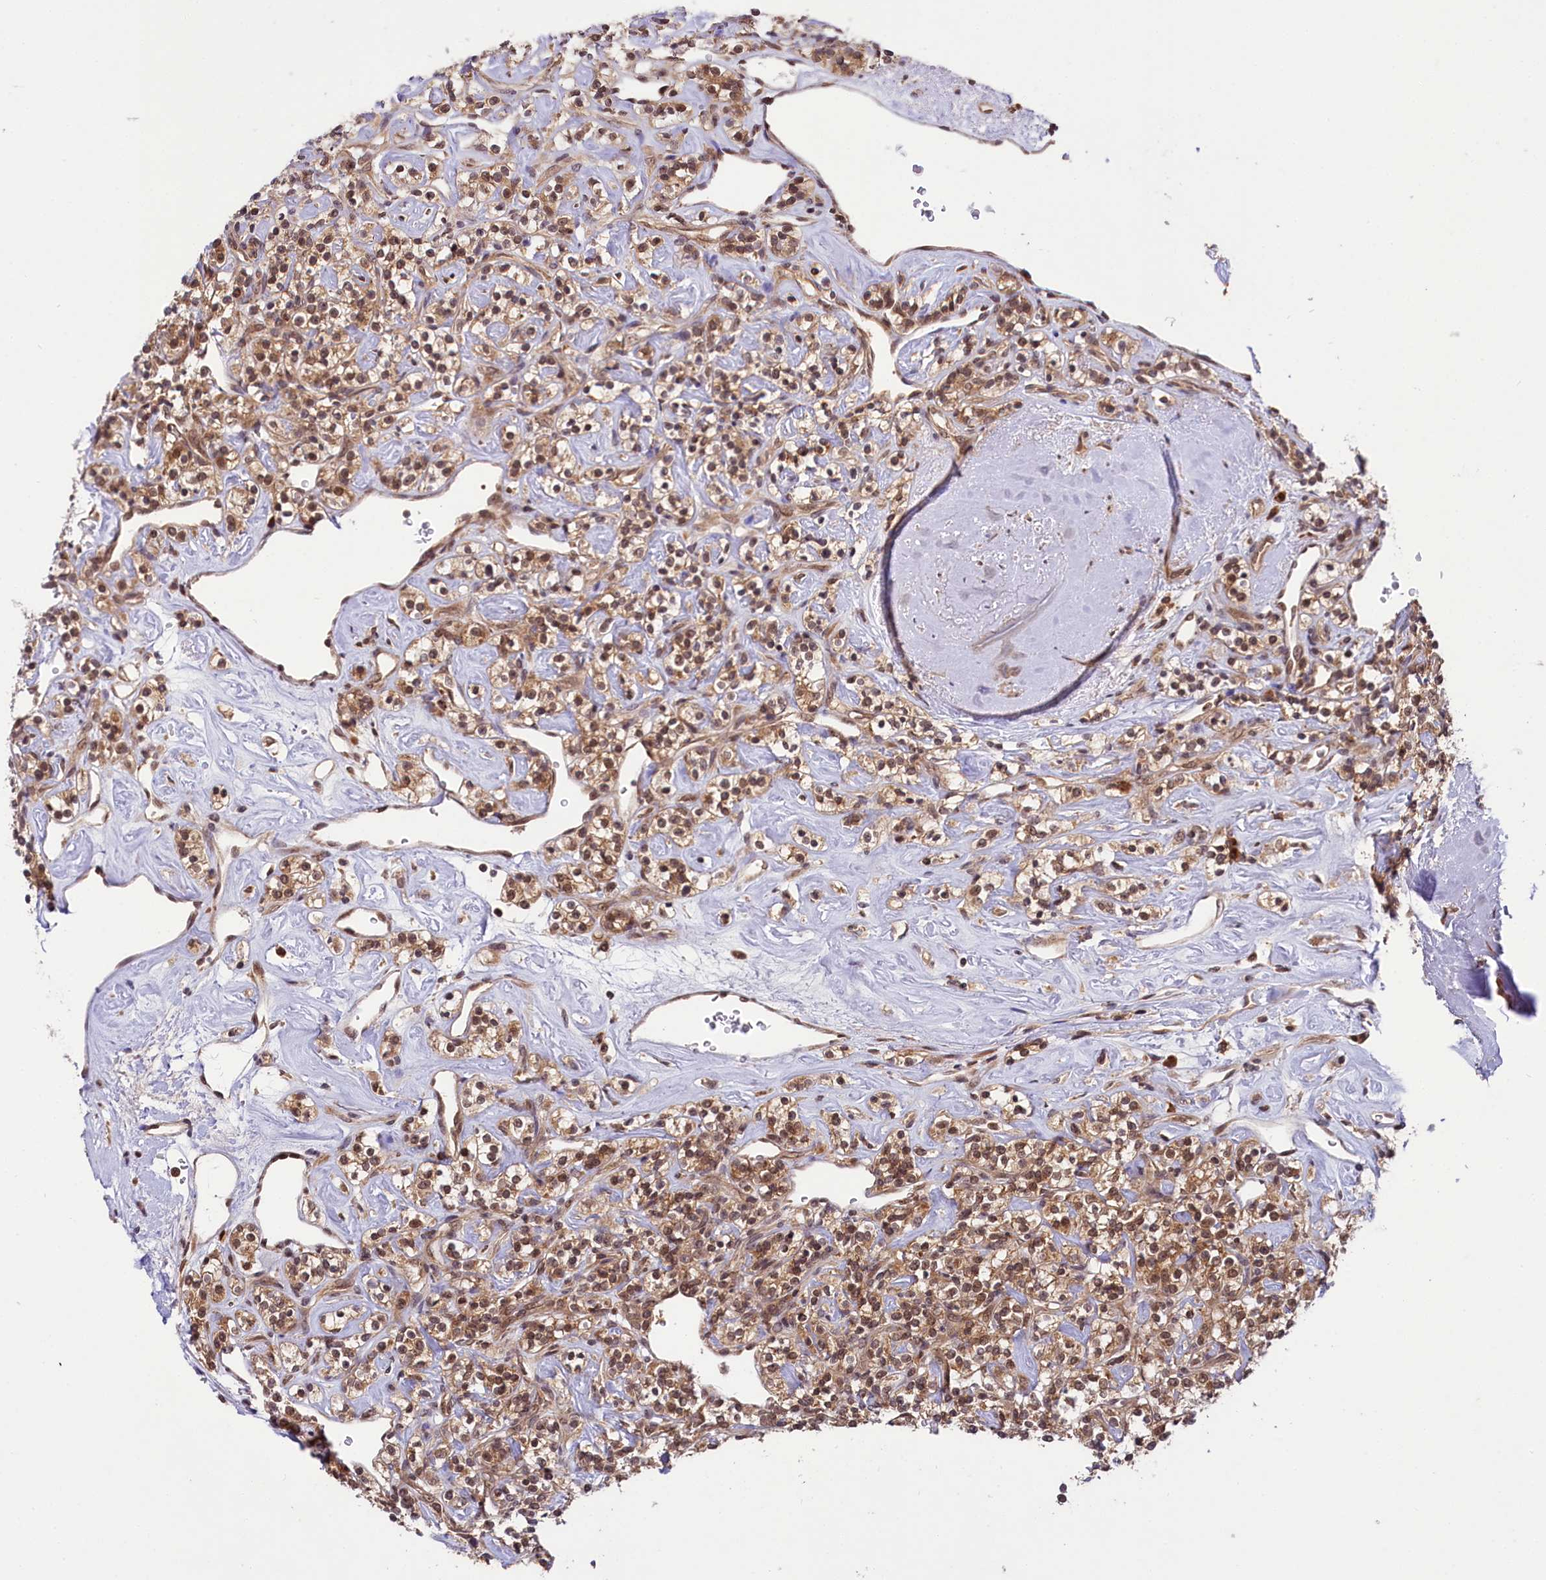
{"staining": {"intensity": "moderate", "quantity": ">75%", "location": "cytoplasmic/membranous,nuclear"}, "tissue": "renal cancer", "cell_type": "Tumor cells", "image_type": "cancer", "snomed": [{"axis": "morphology", "description": "Adenocarcinoma, NOS"}, {"axis": "topography", "description": "Kidney"}], "caption": "IHC micrograph of neoplastic tissue: renal cancer stained using immunohistochemistry (IHC) exhibits medium levels of moderate protein expression localized specifically in the cytoplasmic/membranous and nuclear of tumor cells, appearing as a cytoplasmic/membranous and nuclear brown color.", "gene": "UBE3A", "patient": {"sex": "male", "age": 77}}